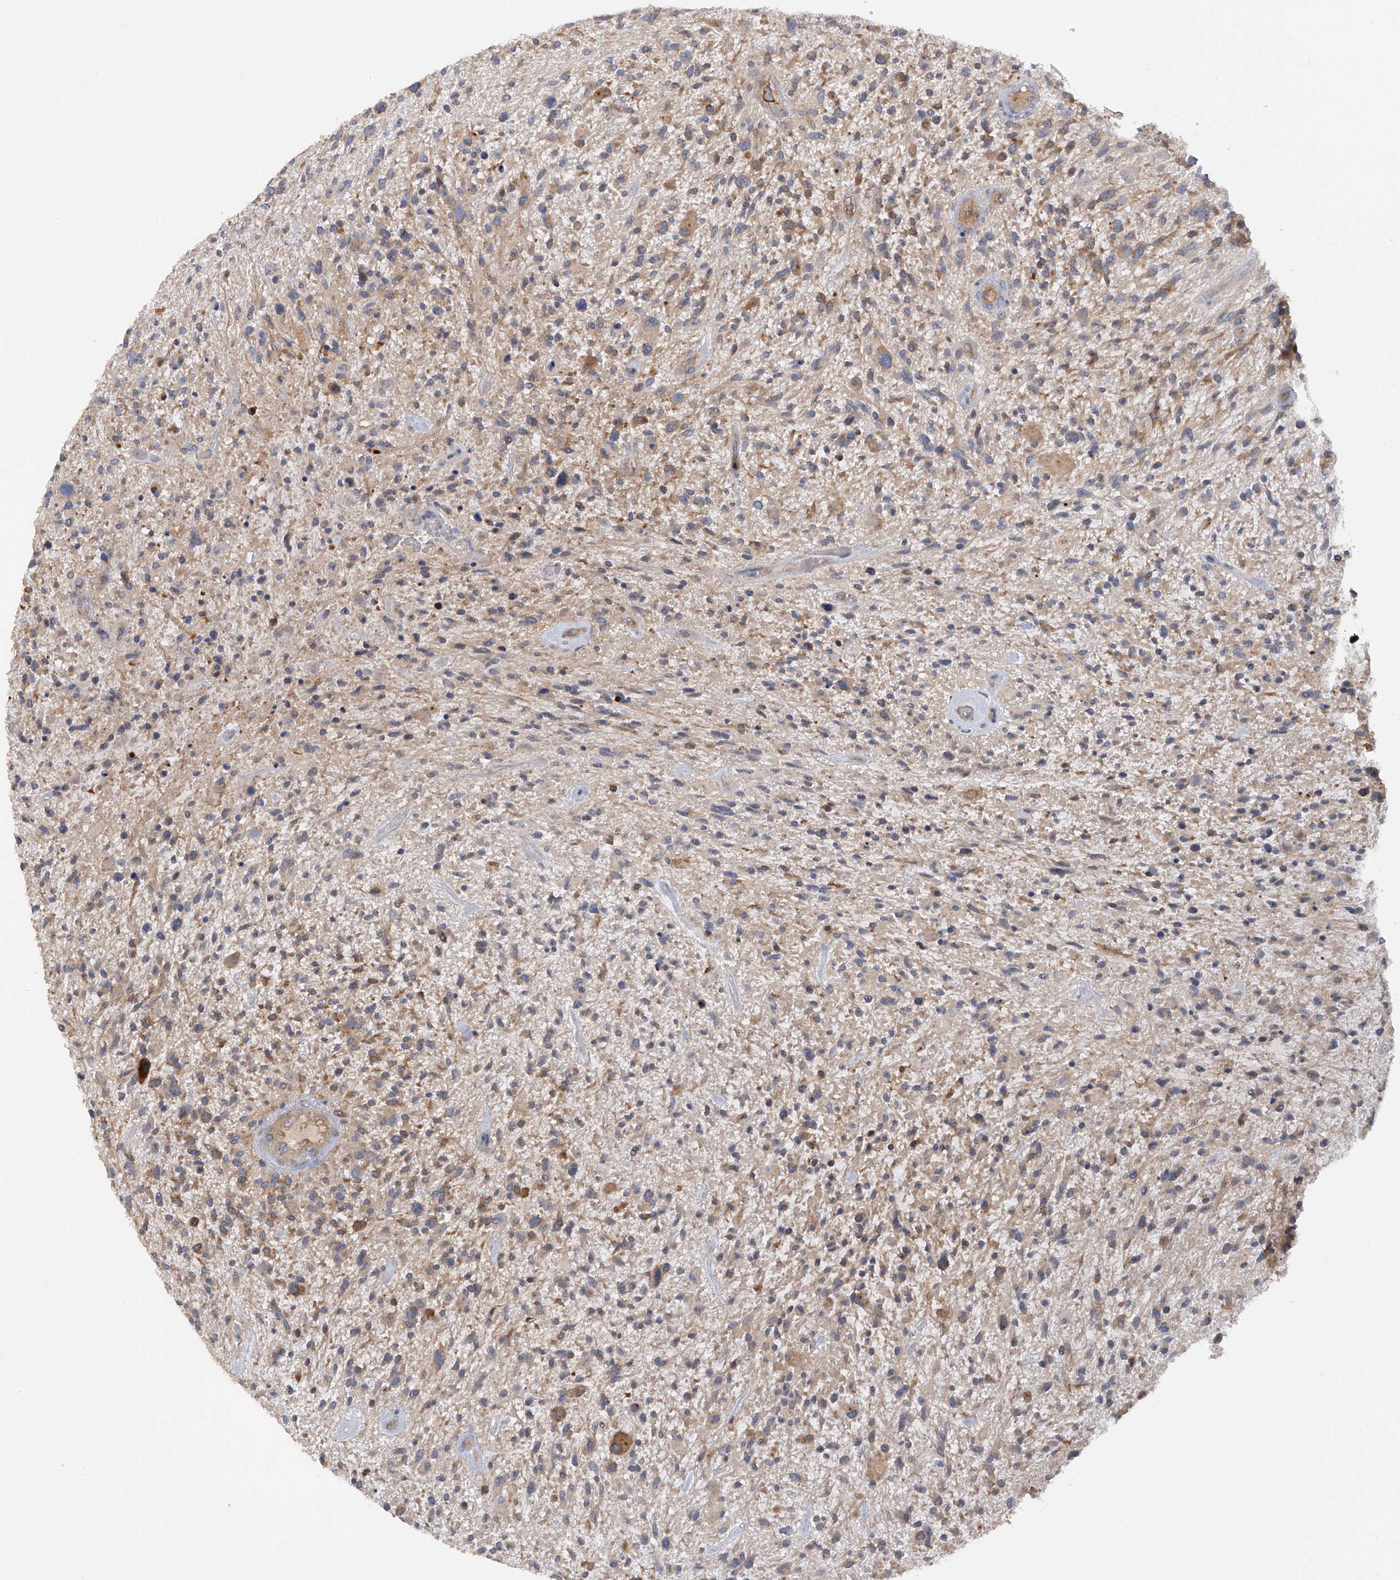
{"staining": {"intensity": "moderate", "quantity": "25%-75%", "location": "cytoplasmic/membranous"}, "tissue": "glioma", "cell_type": "Tumor cells", "image_type": "cancer", "snomed": [{"axis": "morphology", "description": "Glioma, malignant, High grade"}, {"axis": "topography", "description": "Brain"}], "caption": "Approximately 25%-75% of tumor cells in glioma show moderate cytoplasmic/membranous protein positivity as visualized by brown immunohistochemical staining.", "gene": "NUDT17", "patient": {"sex": "male", "age": 47}}